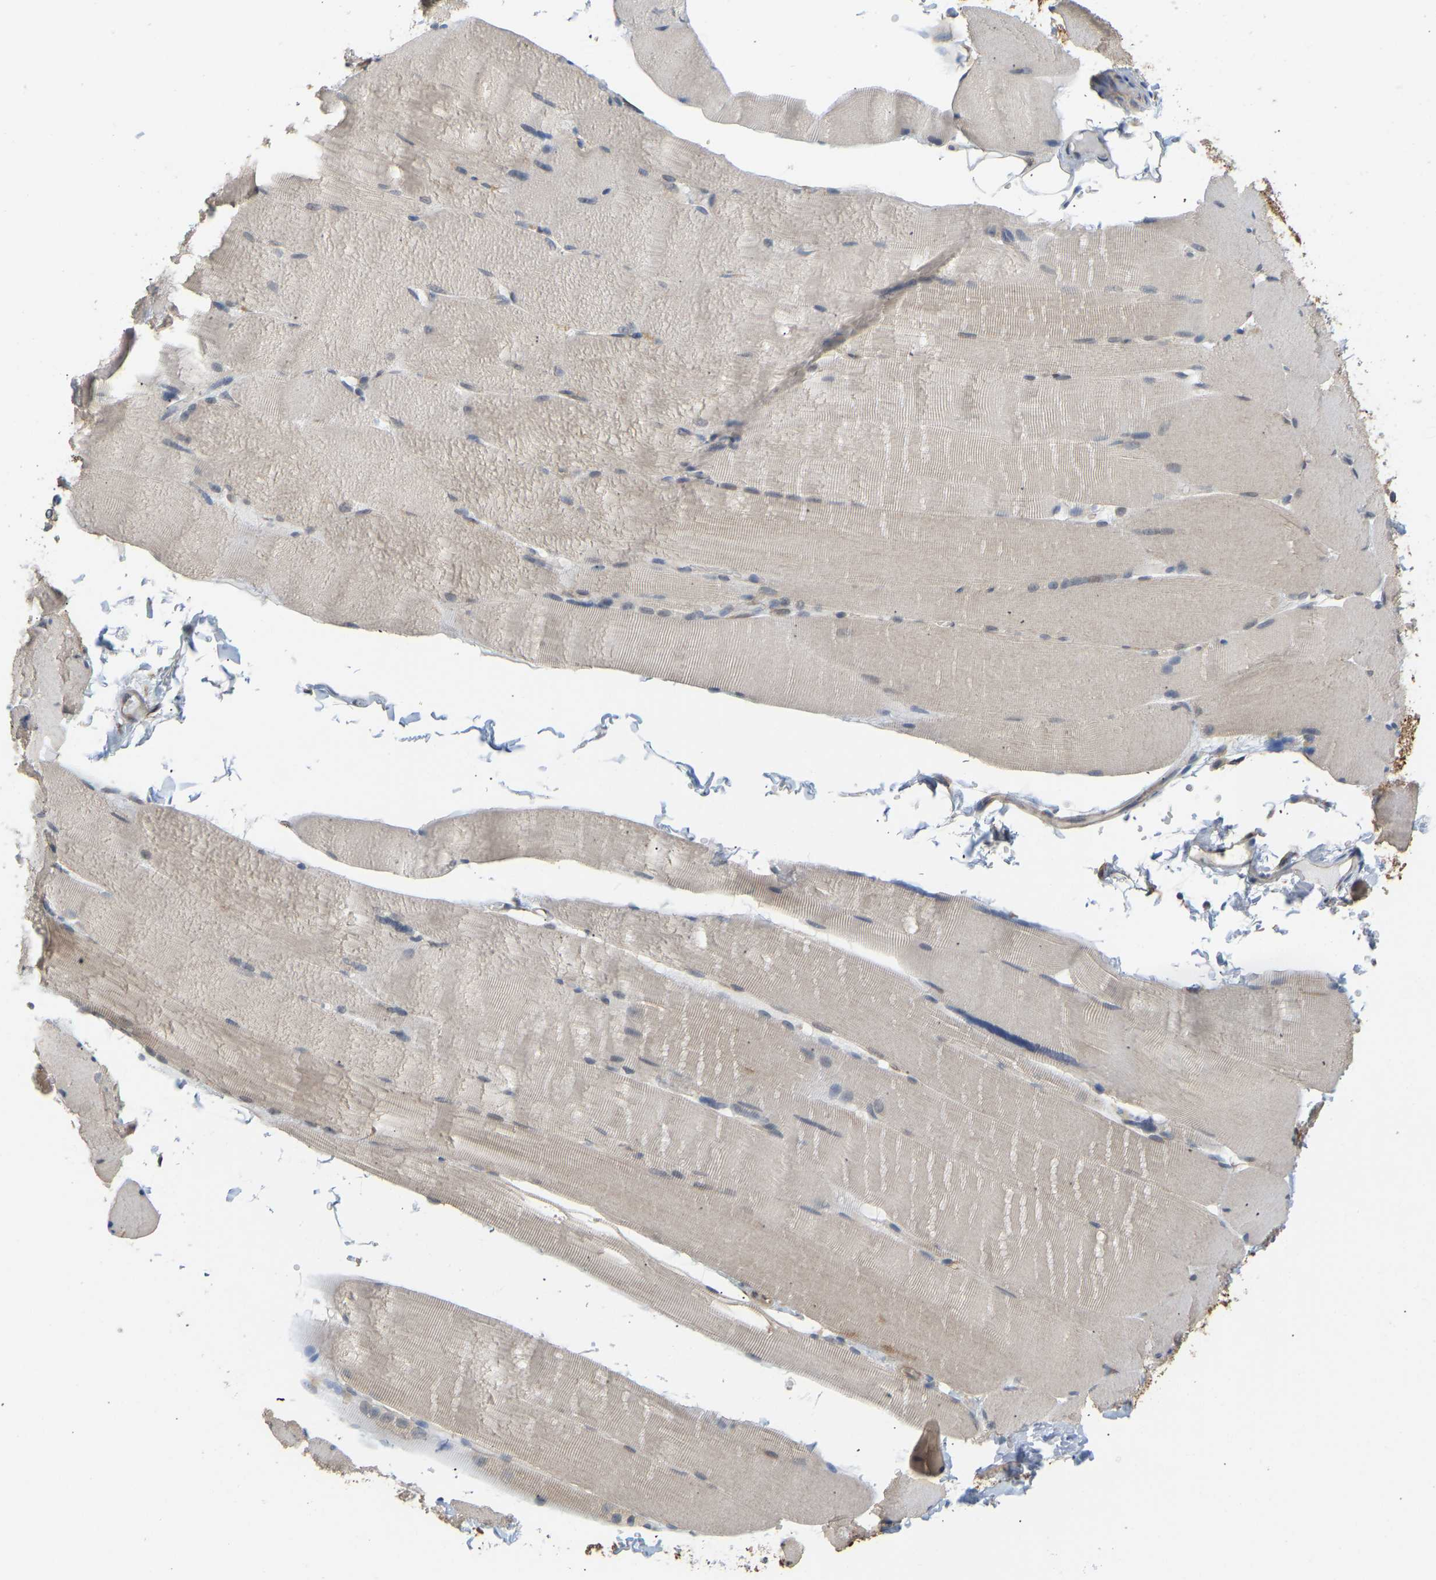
{"staining": {"intensity": "weak", "quantity": "<25%", "location": "cytoplasmic/membranous"}, "tissue": "skeletal muscle", "cell_type": "Myocytes", "image_type": "normal", "snomed": [{"axis": "morphology", "description": "Normal tissue, NOS"}, {"axis": "topography", "description": "Skin"}, {"axis": "topography", "description": "Skeletal muscle"}], "caption": "DAB immunohistochemical staining of benign human skeletal muscle shows no significant positivity in myocytes. The staining is performed using DAB (3,3'-diaminobenzidine) brown chromogen with nuclei counter-stained in using hematoxylin.", "gene": "BEND3", "patient": {"sex": "male", "age": 83}}